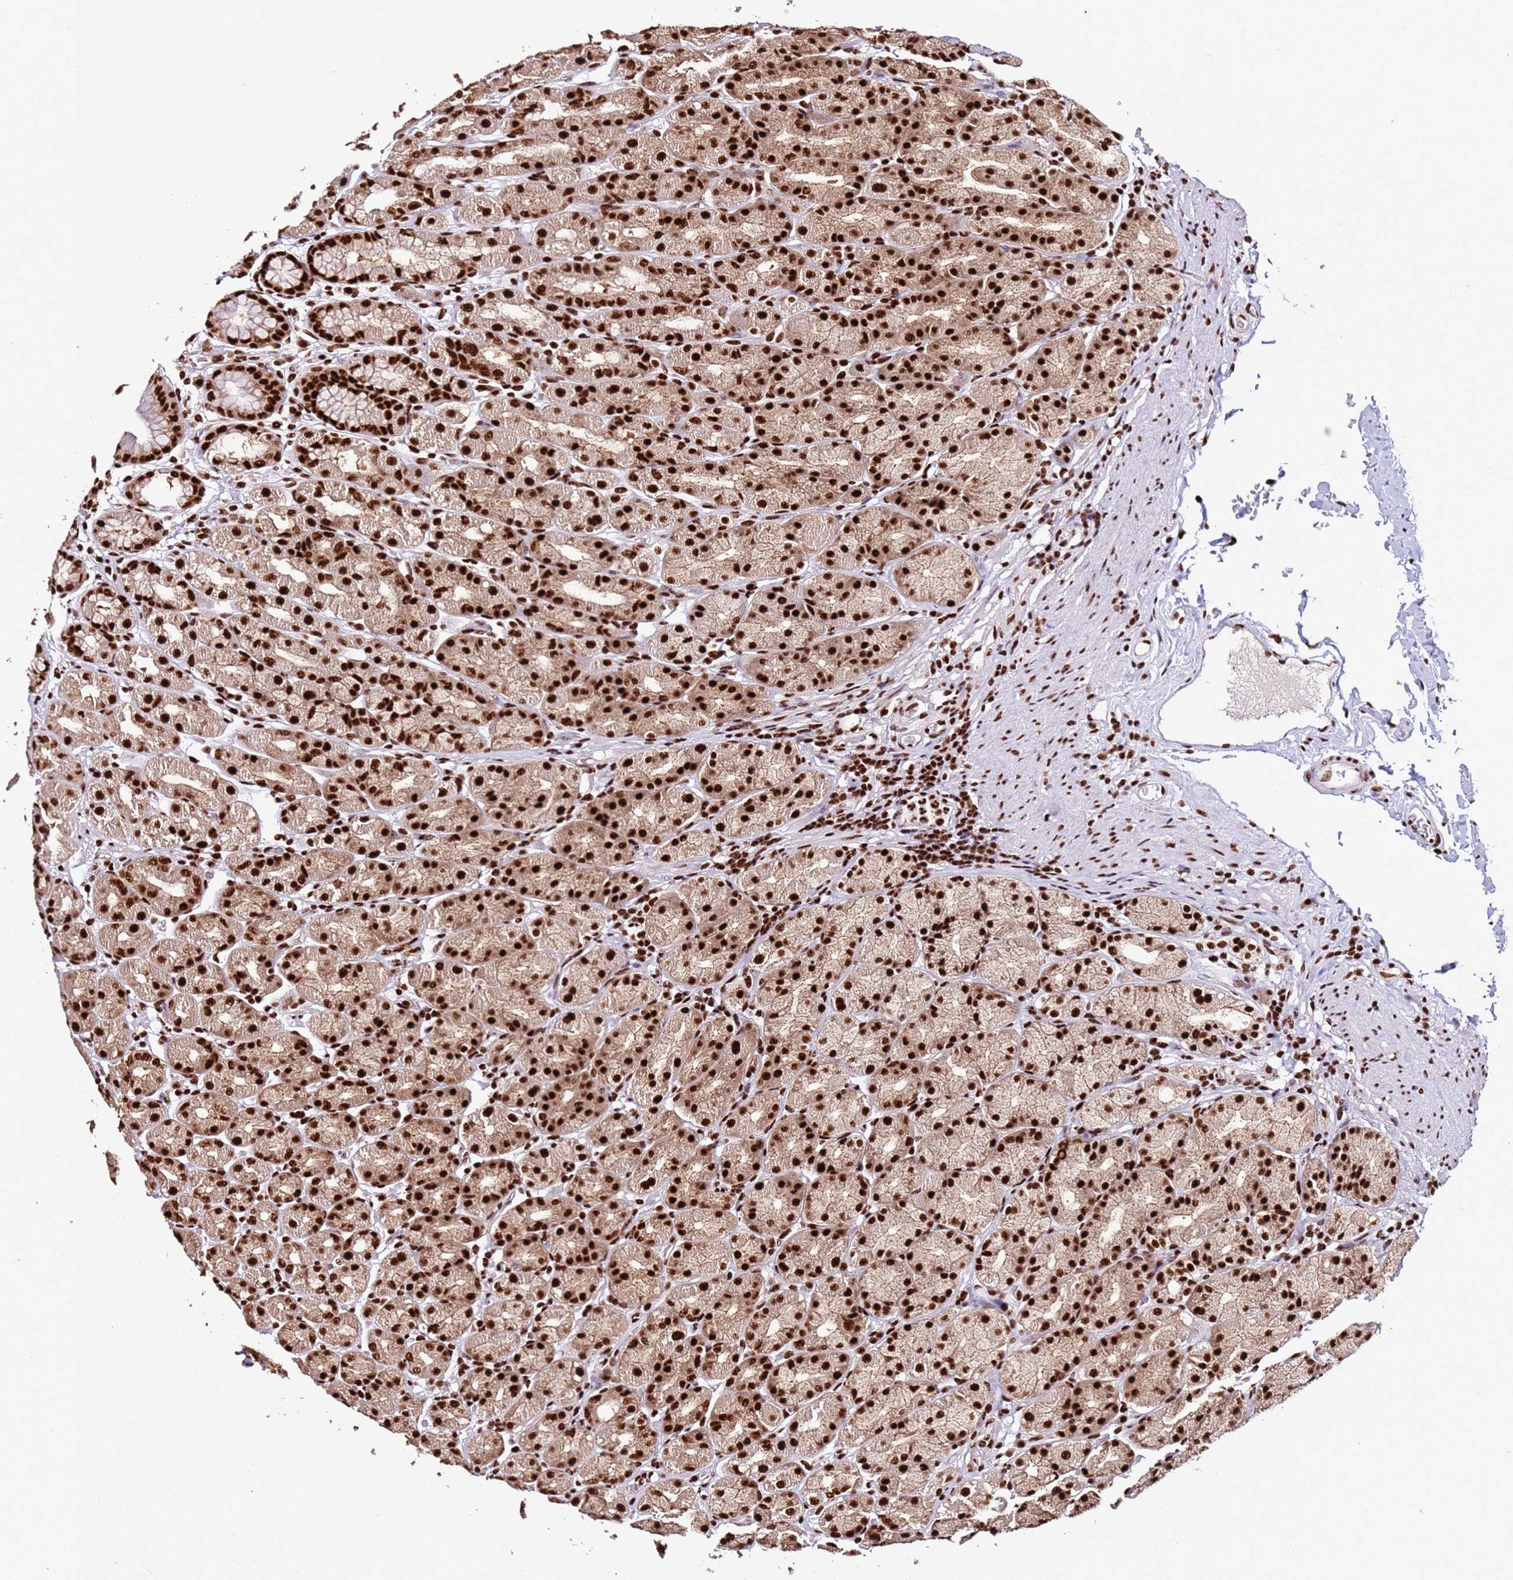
{"staining": {"intensity": "strong", "quantity": ">75%", "location": "nuclear"}, "tissue": "stomach", "cell_type": "Glandular cells", "image_type": "normal", "snomed": [{"axis": "morphology", "description": "Normal tissue, NOS"}, {"axis": "topography", "description": "Stomach, upper"}], "caption": "Strong nuclear expression for a protein is identified in approximately >75% of glandular cells of unremarkable stomach using IHC.", "gene": "C6orf226", "patient": {"sex": "male", "age": 68}}